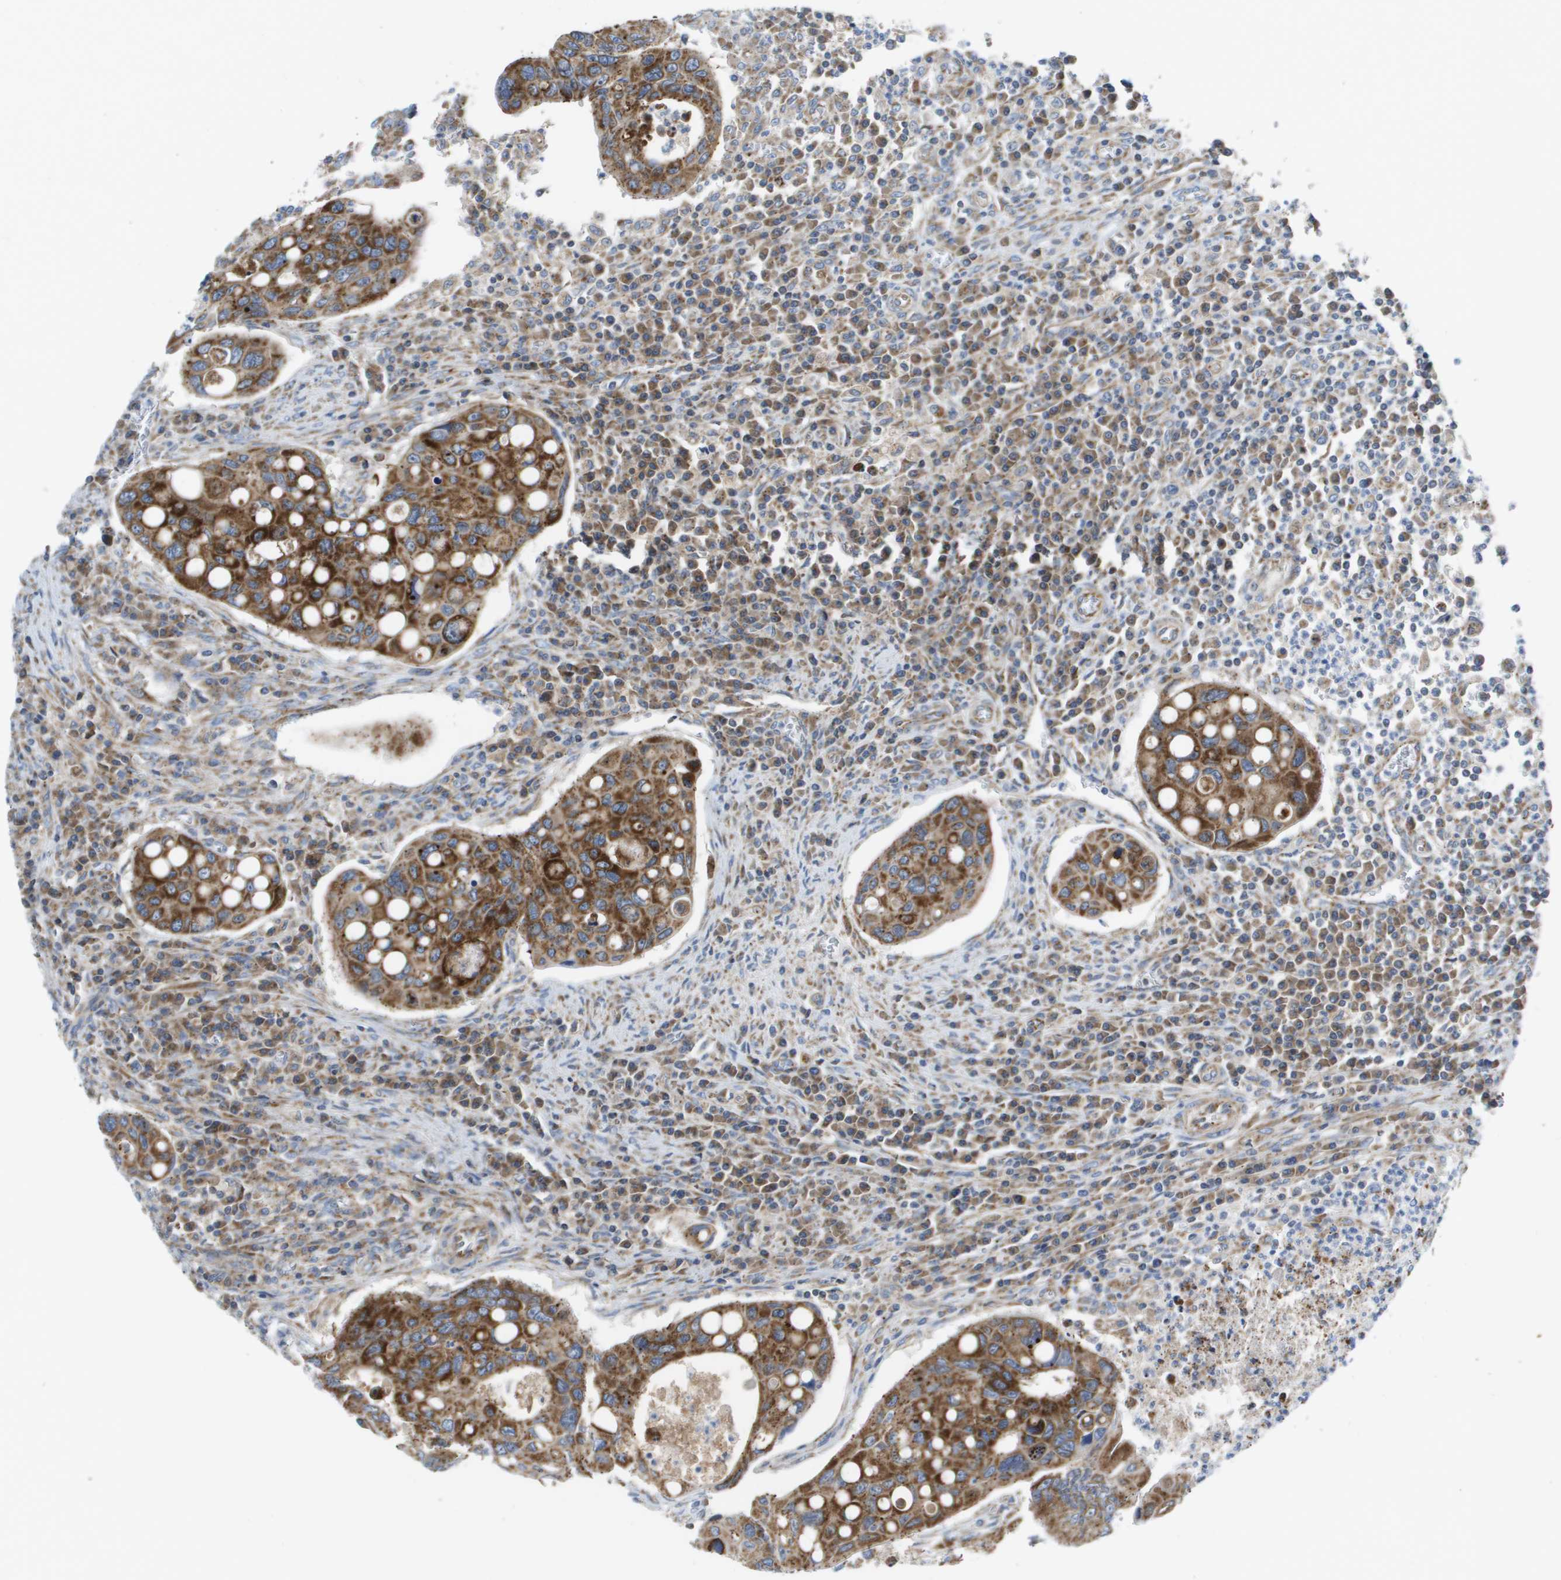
{"staining": {"intensity": "strong", "quantity": ">75%", "location": "cytoplasmic/membranous"}, "tissue": "colorectal cancer", "cell_type": "Tumor cells", "image_type": "cancer", "snomed": [{"axis": "morphology", "description": "Inflammation, NOS"}, {"axis": "morphology", "description": "Adenocarcinoma, NOS"}, {"axis": "topography", "description": "Colon"}], "caption": "Immunohistochemical staining of human adenocarcinoma (colorectal) exhibits high levels of strong cytoplasmic/membranous protein expression in about >75% of tumor cells. (DAB (3,3'-diaminobenzidine) IHC, brown staining for protein, blue staining for nuclei).", "gene": "FIS1", "patient": {"sex": "male", "age": 72}}